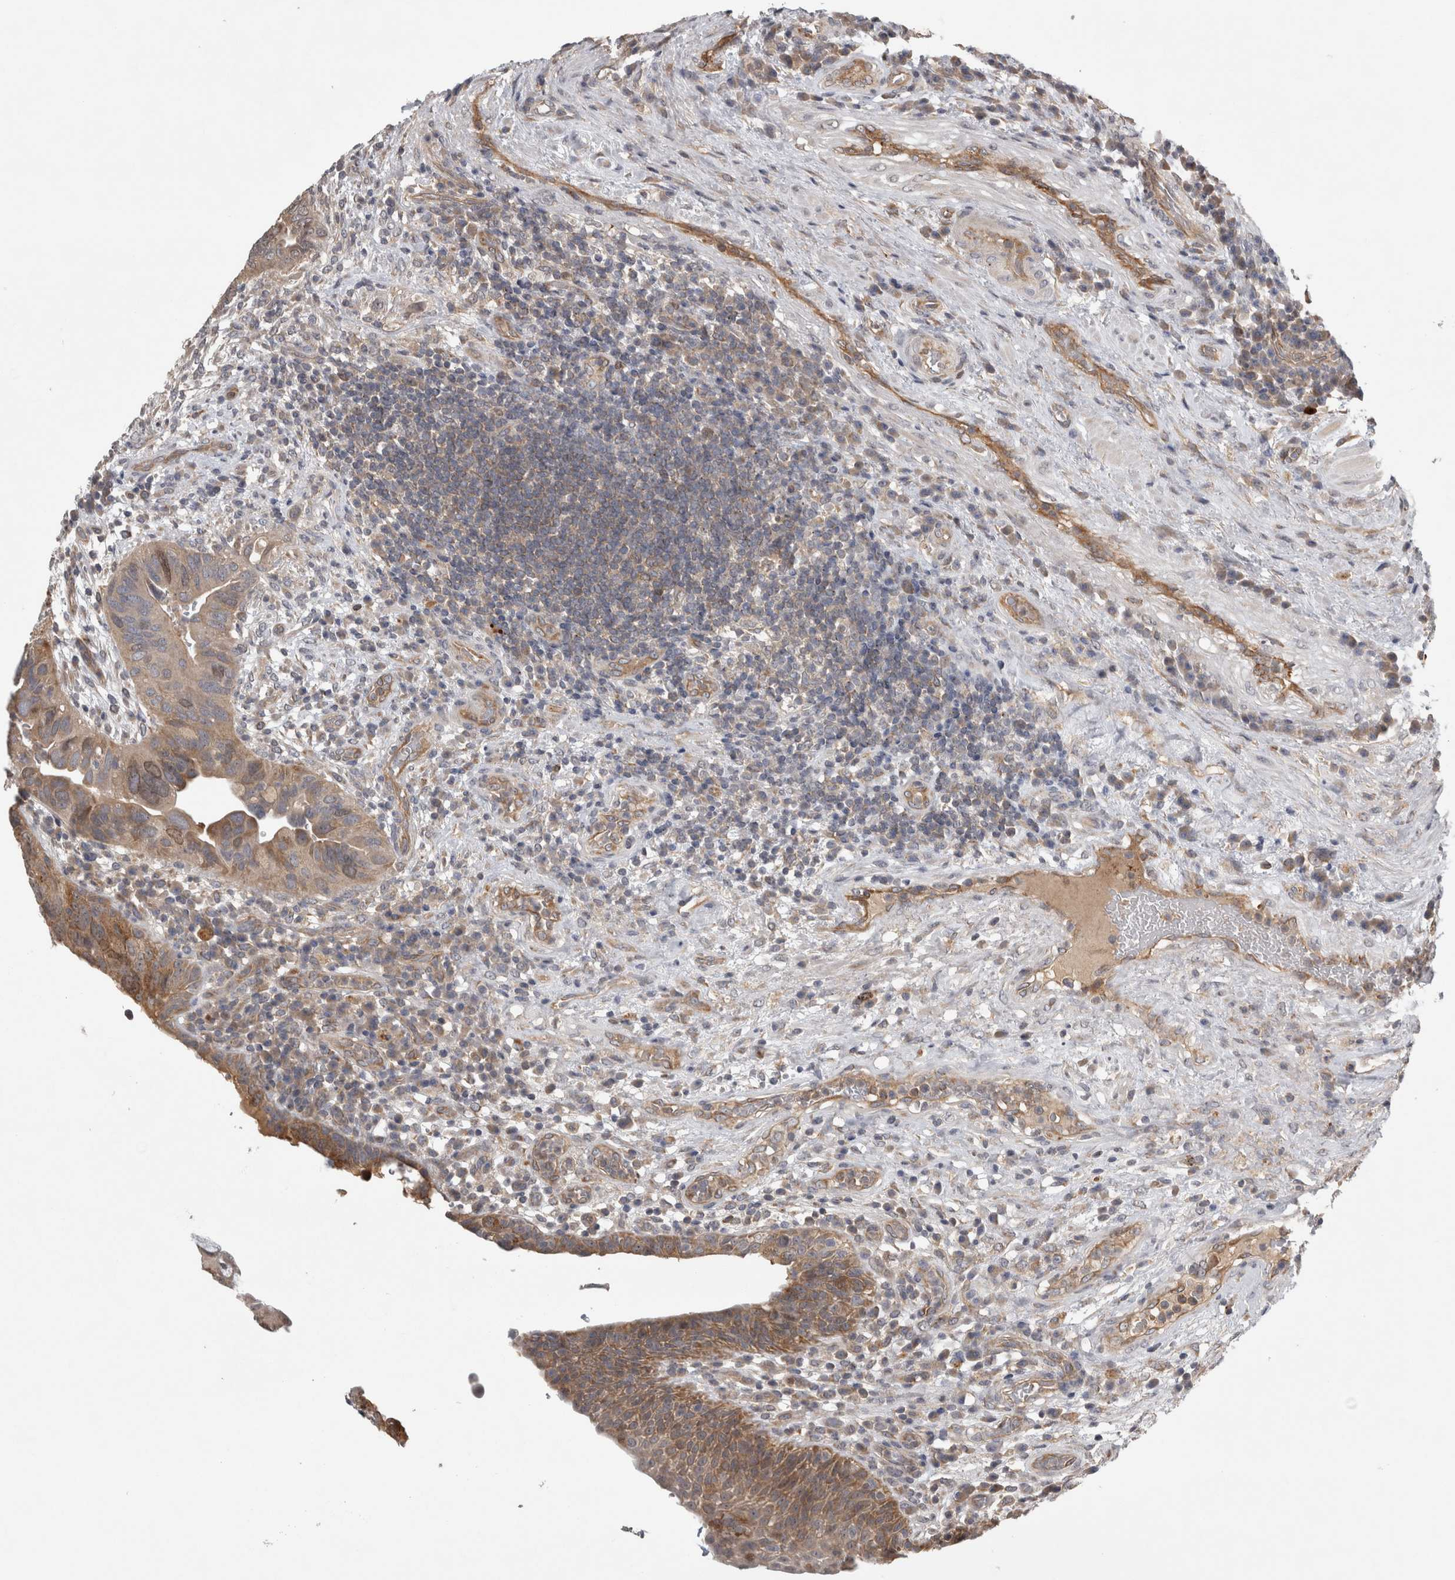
{"staining": {"intensity": "moderate", "quantity": ">75%", "location": "cytoplasmic/membranous"}, "tissue": "urothelial cancer", "cell_type": "Tumor cells", "image_type": "cancer", "snomed": [{"axis": "morphology", "description": "Urothelial carcinoma, High grade"}, {"axis": "topography", "description": "Urinary bladder"}], "caption": "Urothelial cancer stained with a protein marker exhibits moderate staining in tumor cells.", "gene": "TRMT61B", "patient": {"sex": "female", "age": 82}}